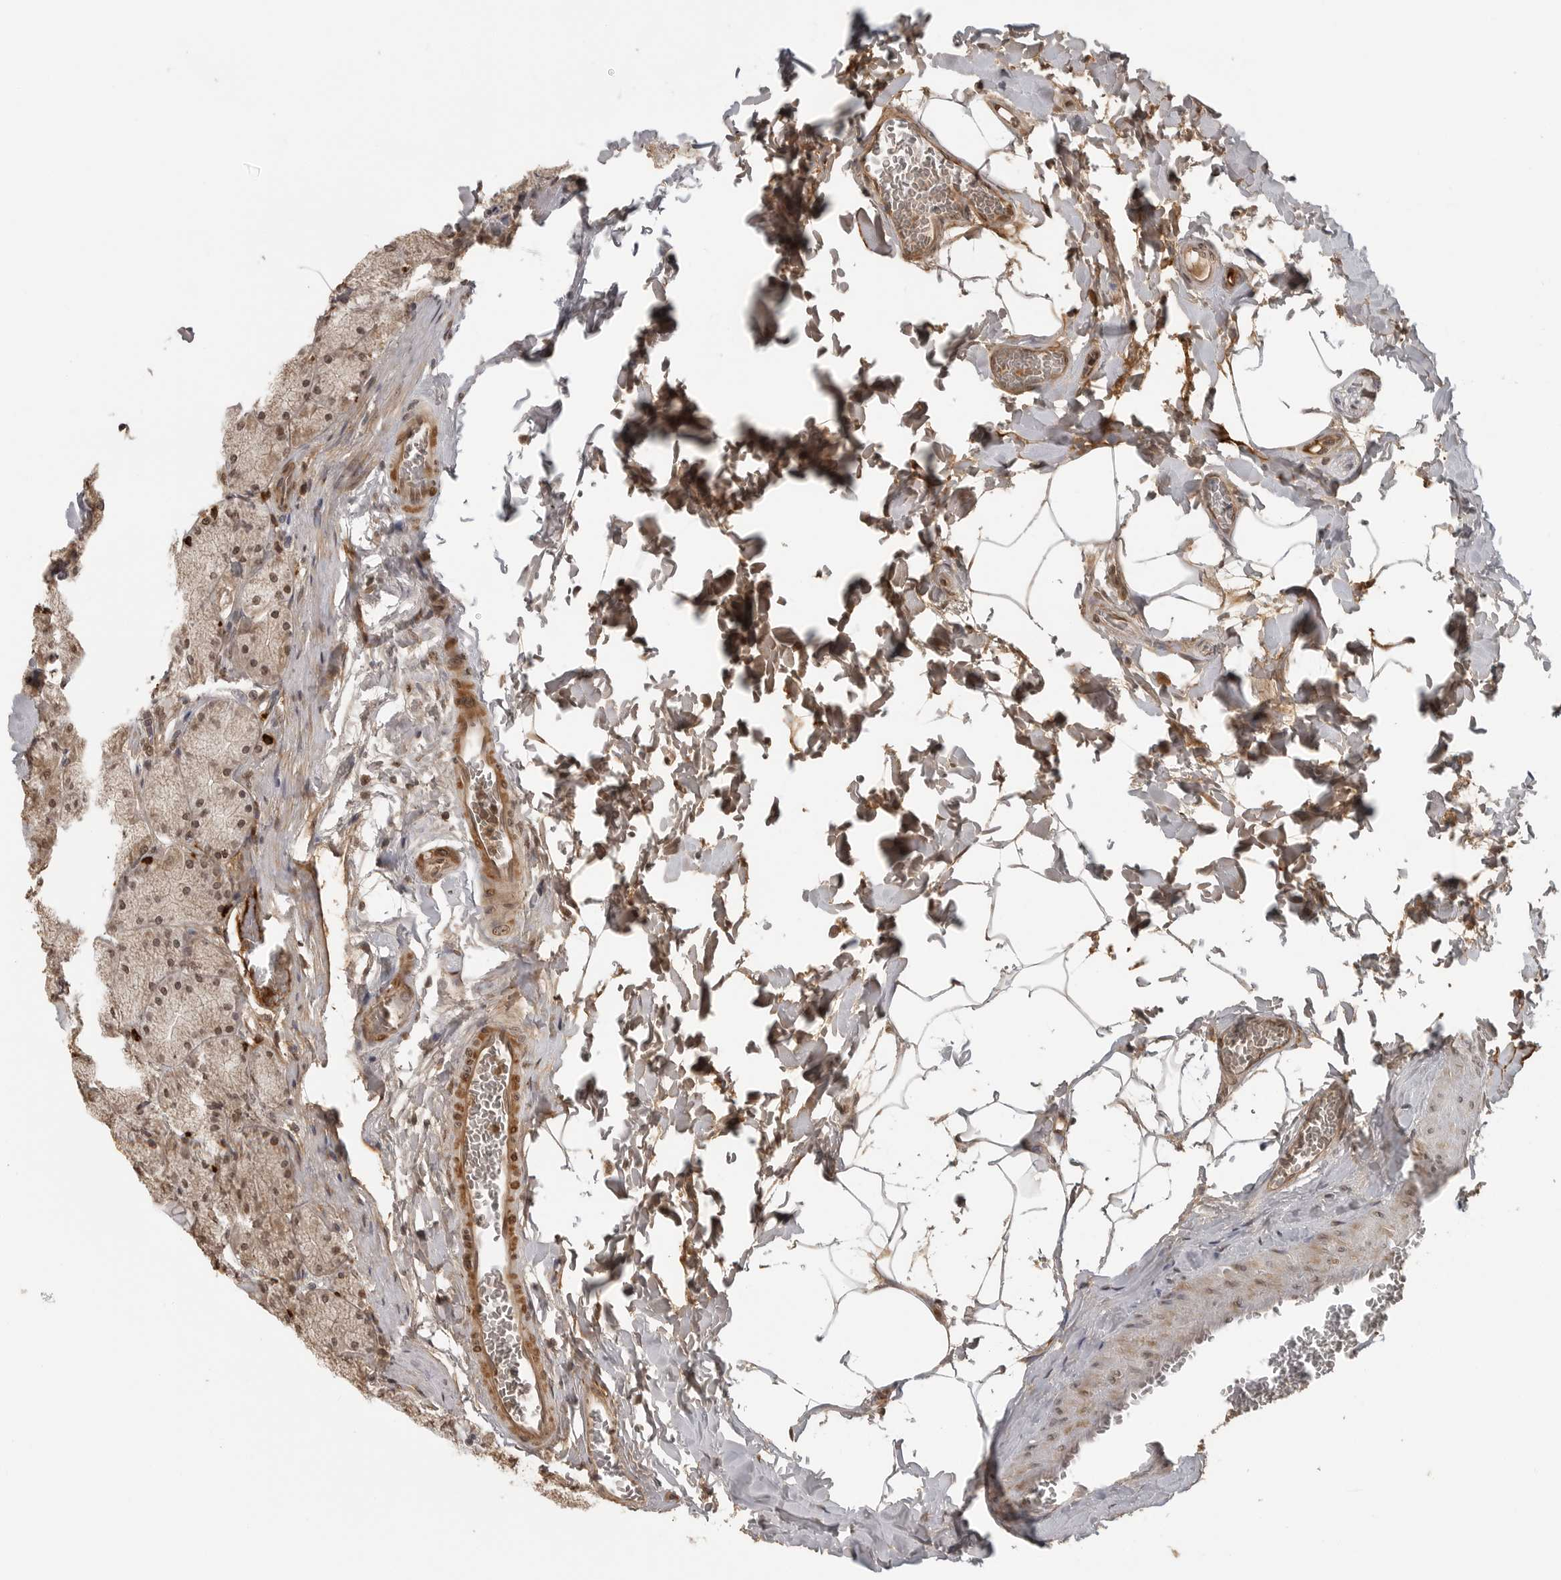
{"staining": {"intensity": "moderate", "quantity": ">75%", "location": "cytoplasmic/membranous,nuclear"}, "tissue": "stomach", "cell_type": "Glandular cells", "image_type": "normal", "snomed": [{"axis": "morphology", "description": "Normal tissue, NOS"}, {"axis": "topography", "description": "Stomach, upper"}], "caption": "The immunohistochemical stain highlights moderate cytoplasmic/membranous,nuclear staining in glandular cells of benign stomach. (DAB (3,3'-diaminobenzidine) IHC, brown staining for protein, blue staining for nuclei).", "gene": "CLOCK", "patient": {"sex": "female", "age": 56}}